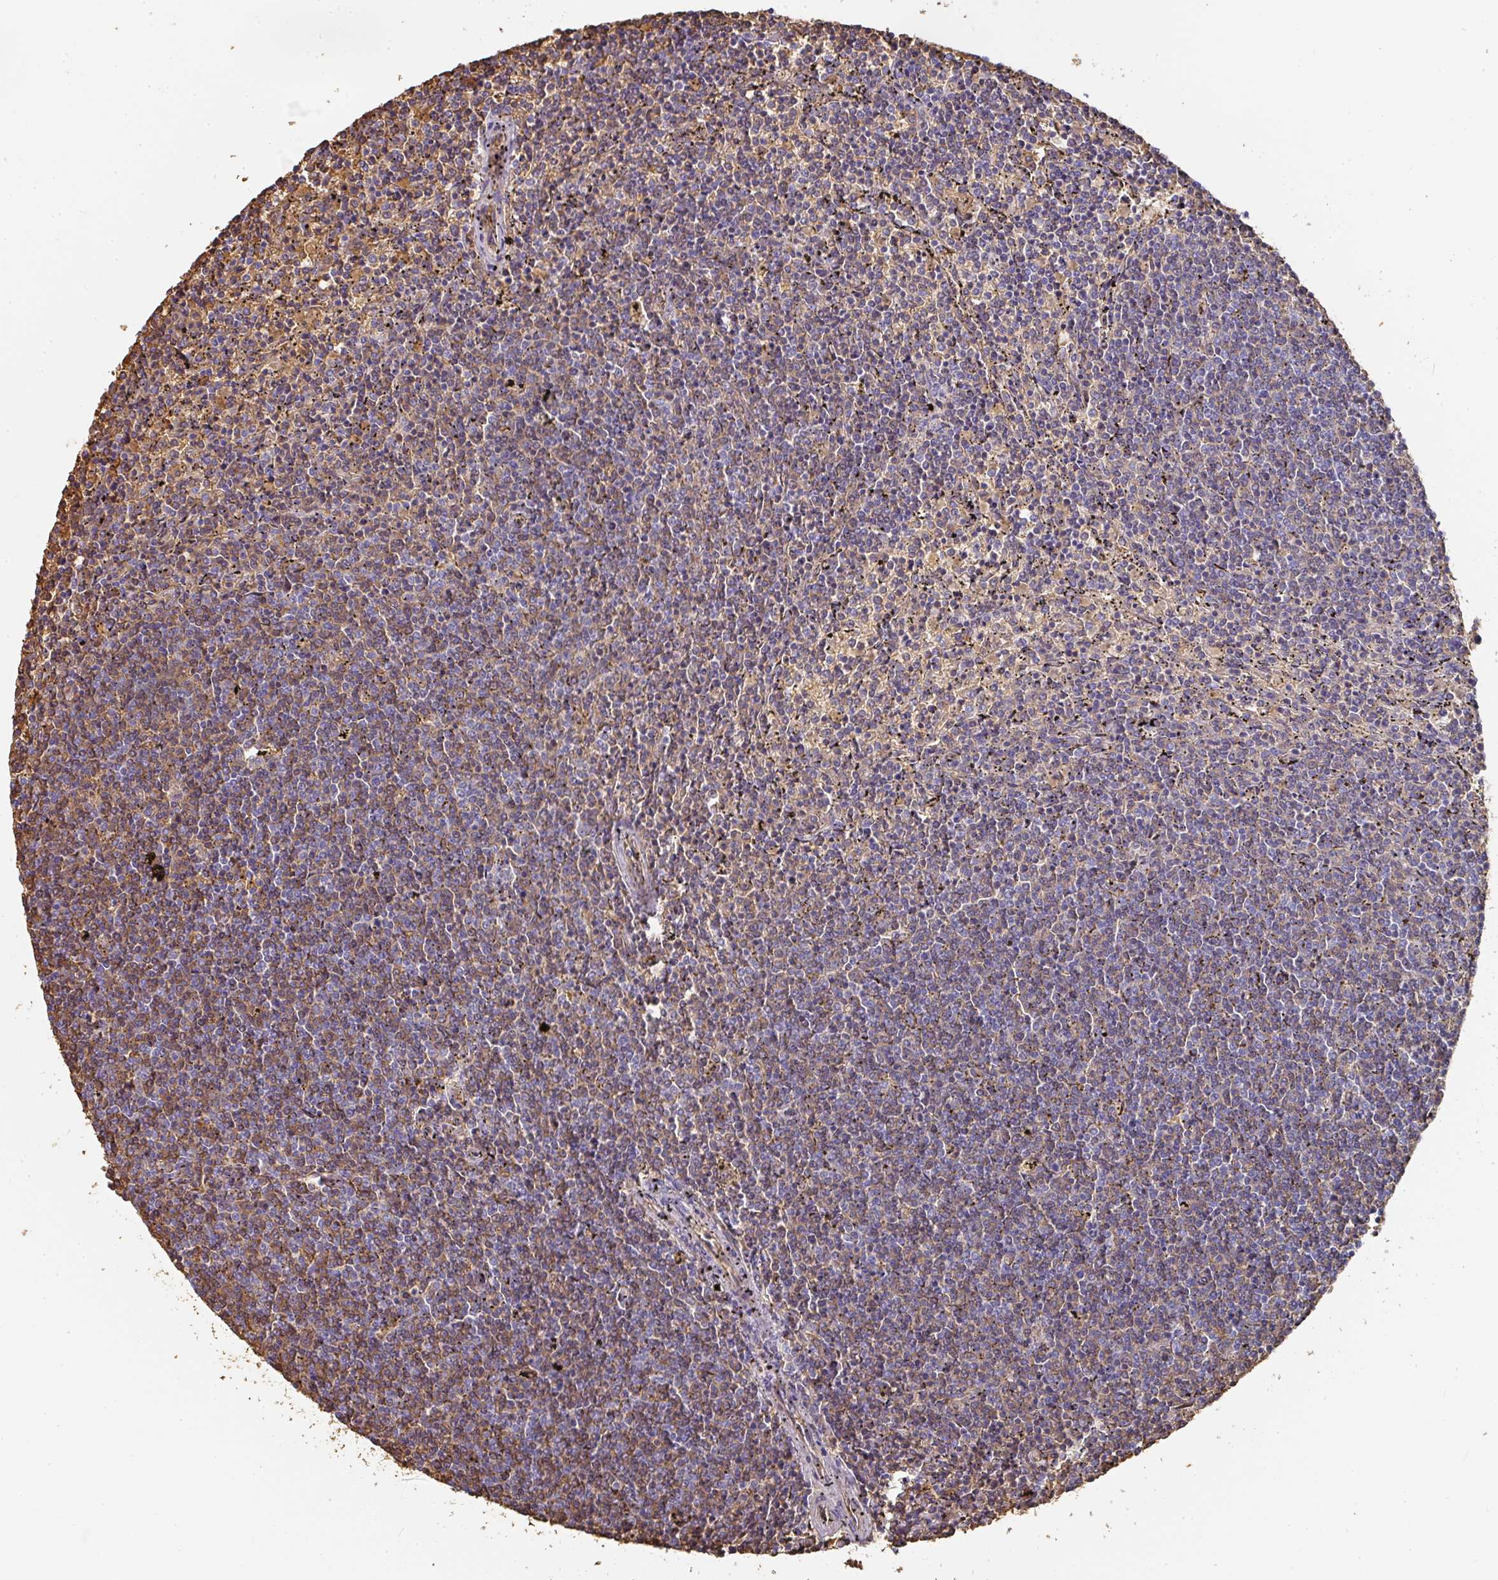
{"staining": {"intensity": "moderate", "quantity": "<25%", "location": "cytoplasmic/membranous"}, "tissue": "lymphoma", "cell_type": "Tumor cells", "image_type": "cancer", "snomed": [{"axis": "morphology", "description": "Malignant lymphoma, non-Hodgkin's type, Low grade"}, {"axis": "topography", "description": "Spleen"}], "caption": "An image of human low-grade malignant lymphoma, non-Hodgkin's type stained for a protein demonstrates moderate cytoplasmic/membranous brown staining in tumor cells. (DAB (3,3'-diaminobenzidine) IHC, brown staining for protein, blue staining for nuclei).", "gene": "ALB", "patient": {"sex": "female", "age": 50}}